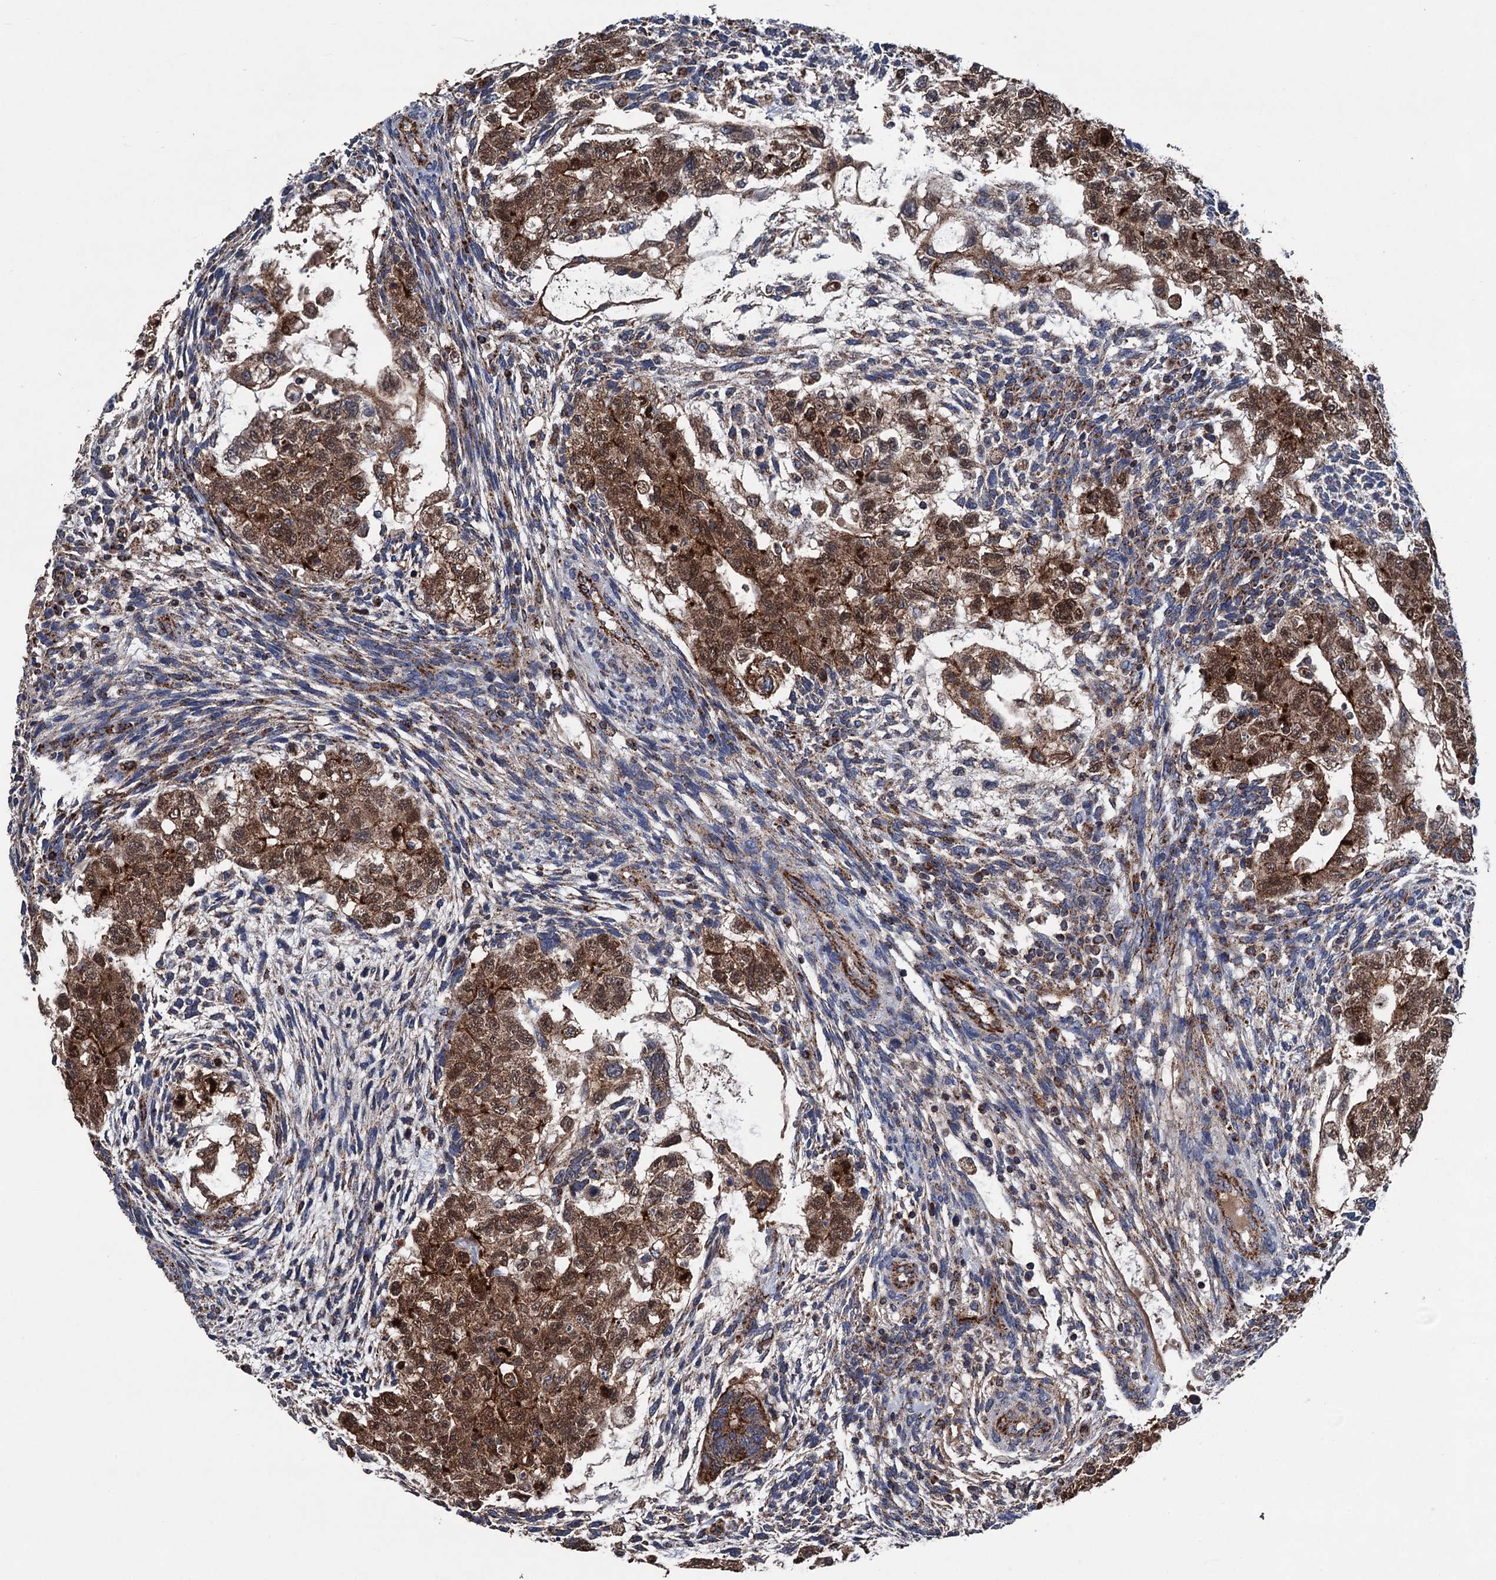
{"staining": {"intensity": "strong", "quantity": ">75%", "location": "cytoplasmic/membranous,nuclear"}, "tissue": "testis cancer", "cell_type": "Tumor cells", "image_type": "cancer", "snomed": [{"axis": "morphology", "description": "Carcinoma, Embryonal, NOS"}, {"axis": "topography", "description": "Testis"}], "caption": "An image of human testis cancer (embryonal carcinoma) stained for a protein shows strong cytoplasmic/membranous and nuclear brown staining in tumor cells.", "gene": "DGLUCY", "patient": {"sex": "male", "age": 36}}